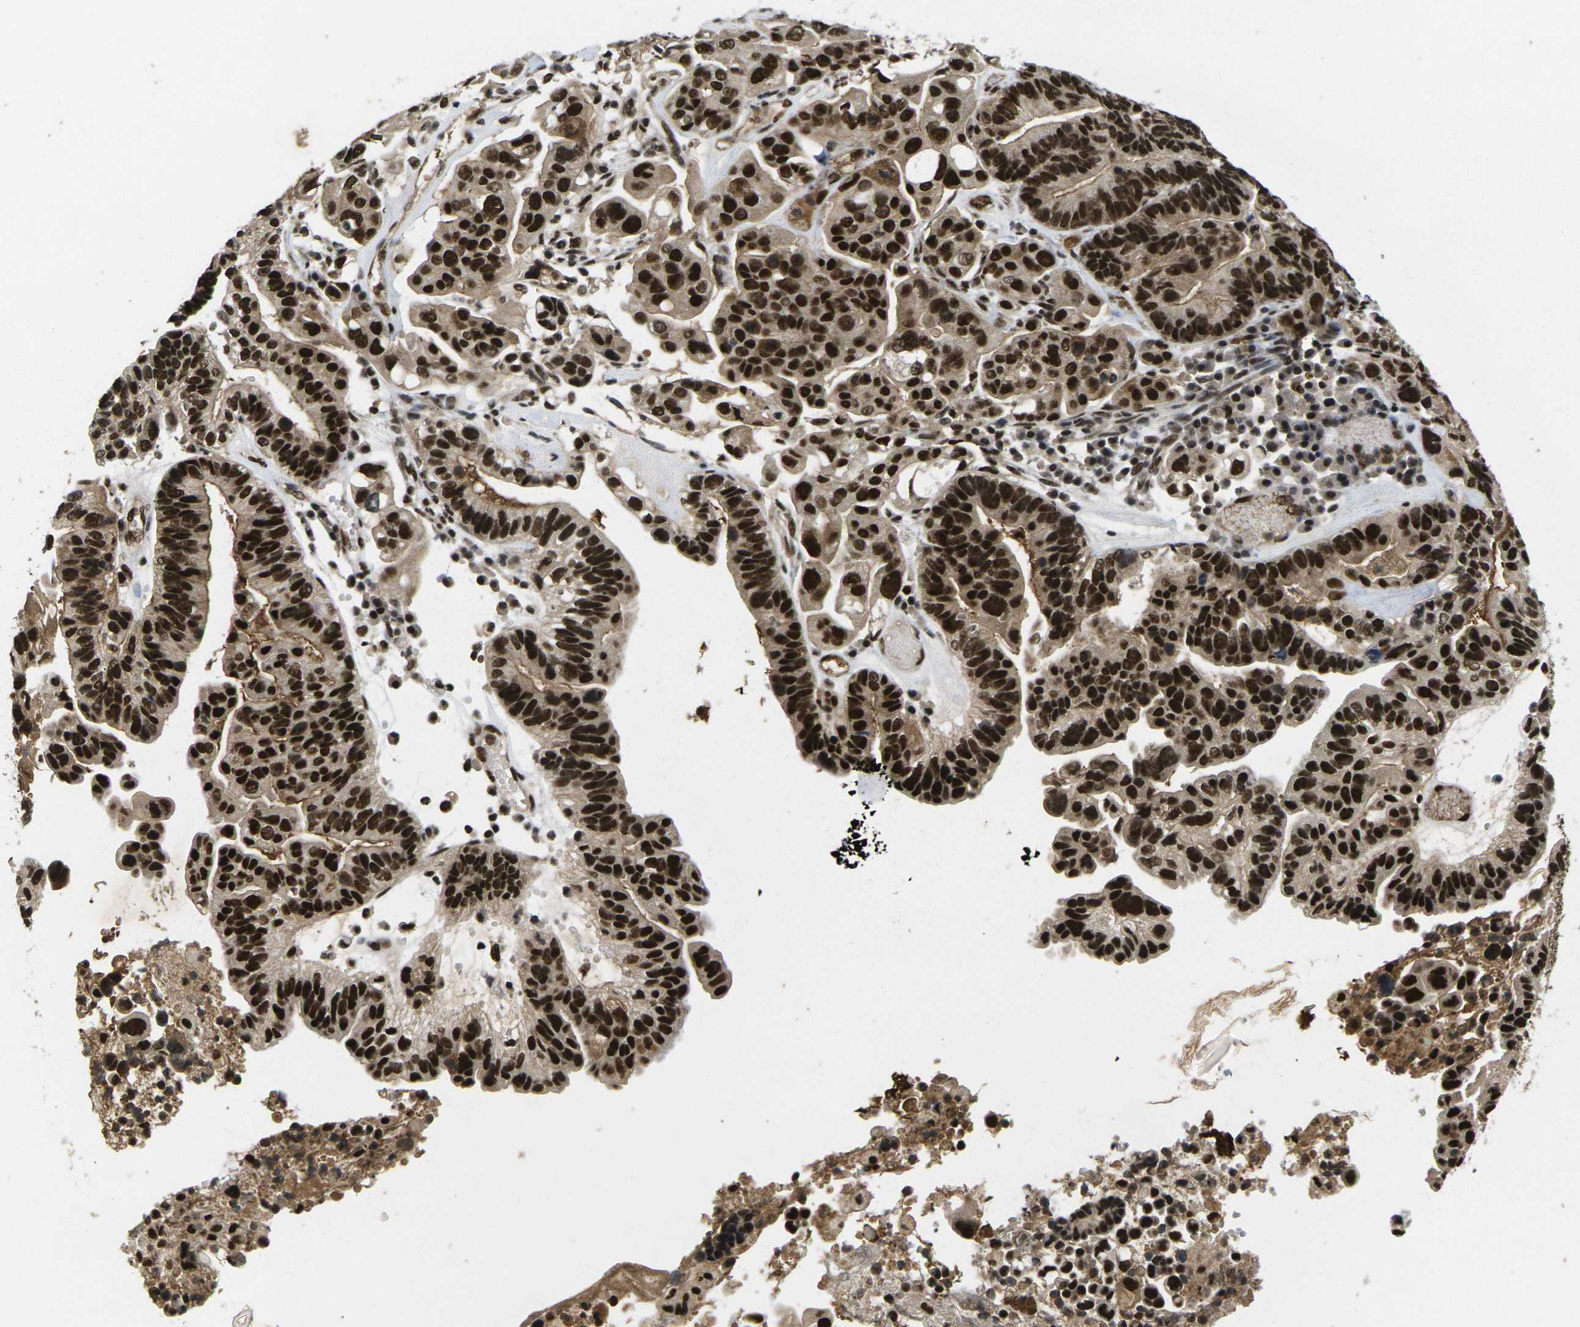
{"staining": {"intensity": "strong", "quantity": ">75%", "location": "nuclear"}, "tissue": "ovarian cancer", "cell_type": "Tumor cells", "image_type": "cancer", "snomed": [{"axis": "morphology", "description": "Cystadenocarcinoma, serous, NOS"}, {"axis": "topography", "description": "Ovary"}], "caption": "This histopathology image exhibits immunohistochemistry (IHC) staining of ovarian cancer, with high strong nuclear expression in about >75% of tumor cells.", "gene": "GTF2E1", "patient": {"sex": "female", "age": 56}}